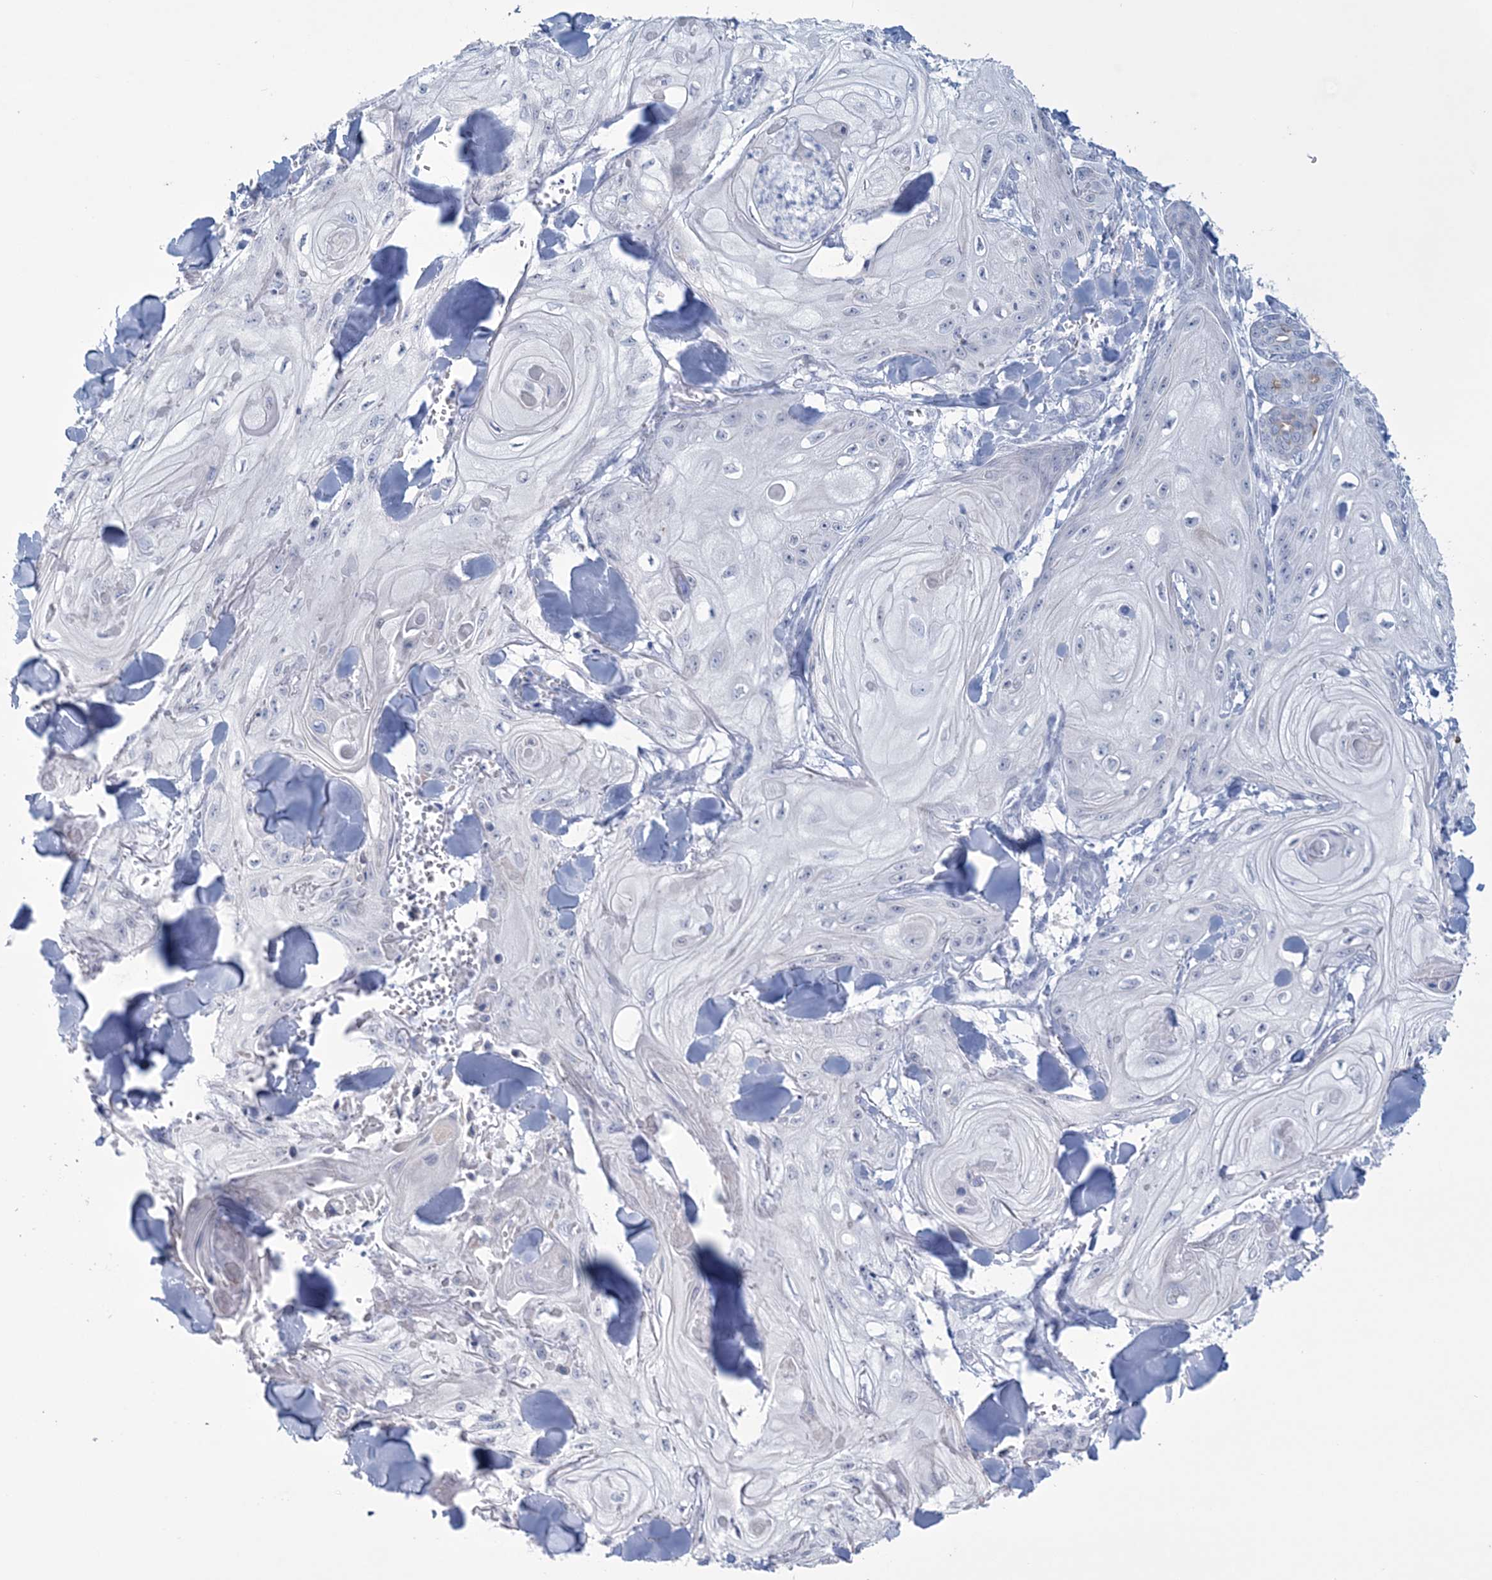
{"staining": {"intensity": "negative", "quantity": "none", "location": "none"}, "tissue": "skin cancer", "cell_type": "Tumor cells", "image_type": "cancer", "snomed": [{"axis": "morphology", "description": "Squamous cell carcinoma, NOS"}, {"axis": "topography", "description": "Skin"}], "caption": "Immunohistochemistry (IHC) histopathology image of human skin cancer (squamous cell carcinoma) stained for a protein (brown), which demonstrates no expression in tumor cells.", "gene": "DPCD", "patient": {"sex": "male", "age": 74}}